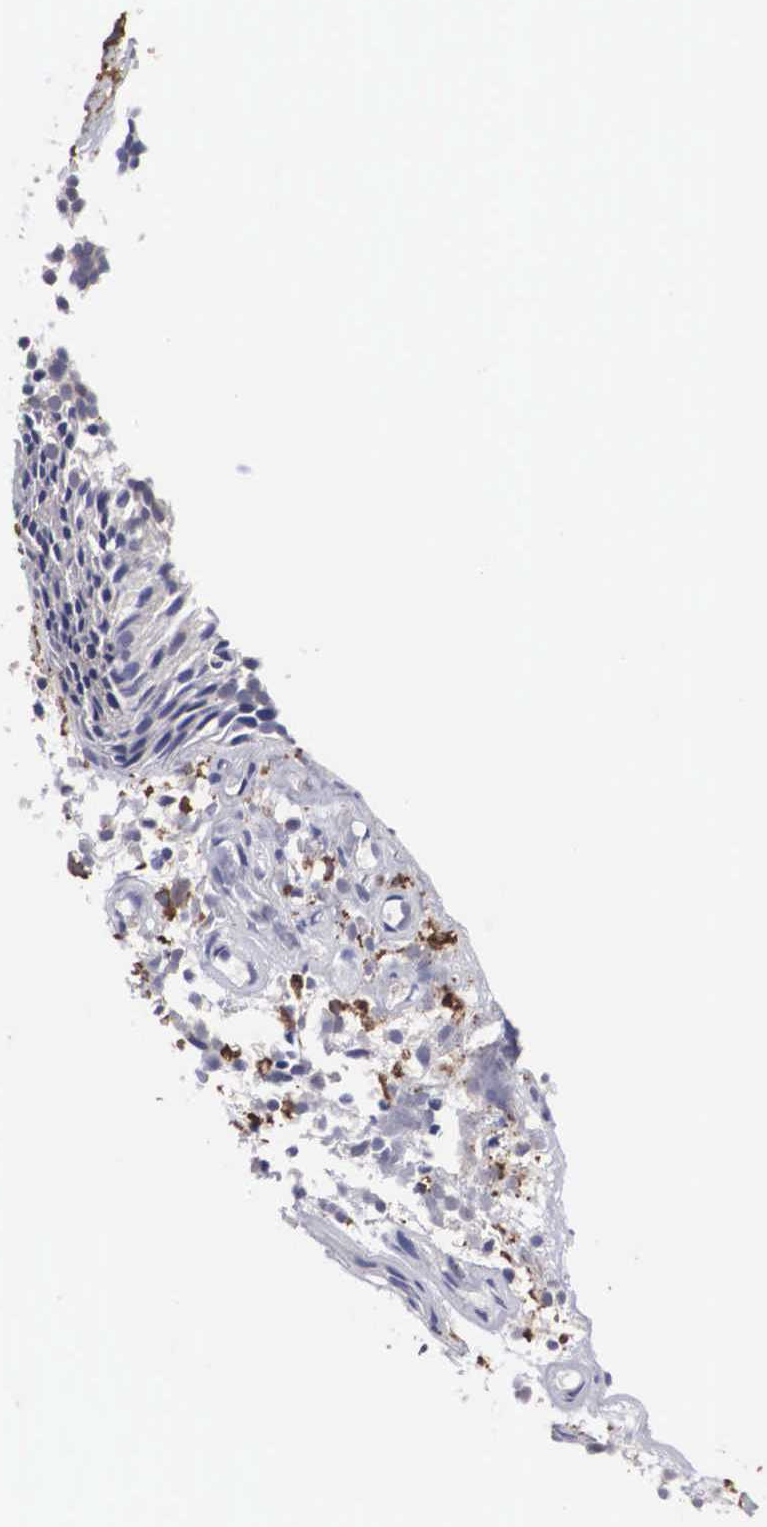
{"staining": {"intensity": "negative", "quantity": "none", "location": "none"}, "tissue": "urothelial cancer", "cell_type": "Tumor cells", "image_type": "cancer", "snomed": [{"axis": "morphology", "description": "Urothelial carcinoma, Low grade"}, {"axis": "topography", "description": "Urinary bladder"}], "caption": "Tumor cells show no significant protein expression in urothelial cancer.", "gene": "HMOX1", "patient": {"sex": "male", "age": 85}}